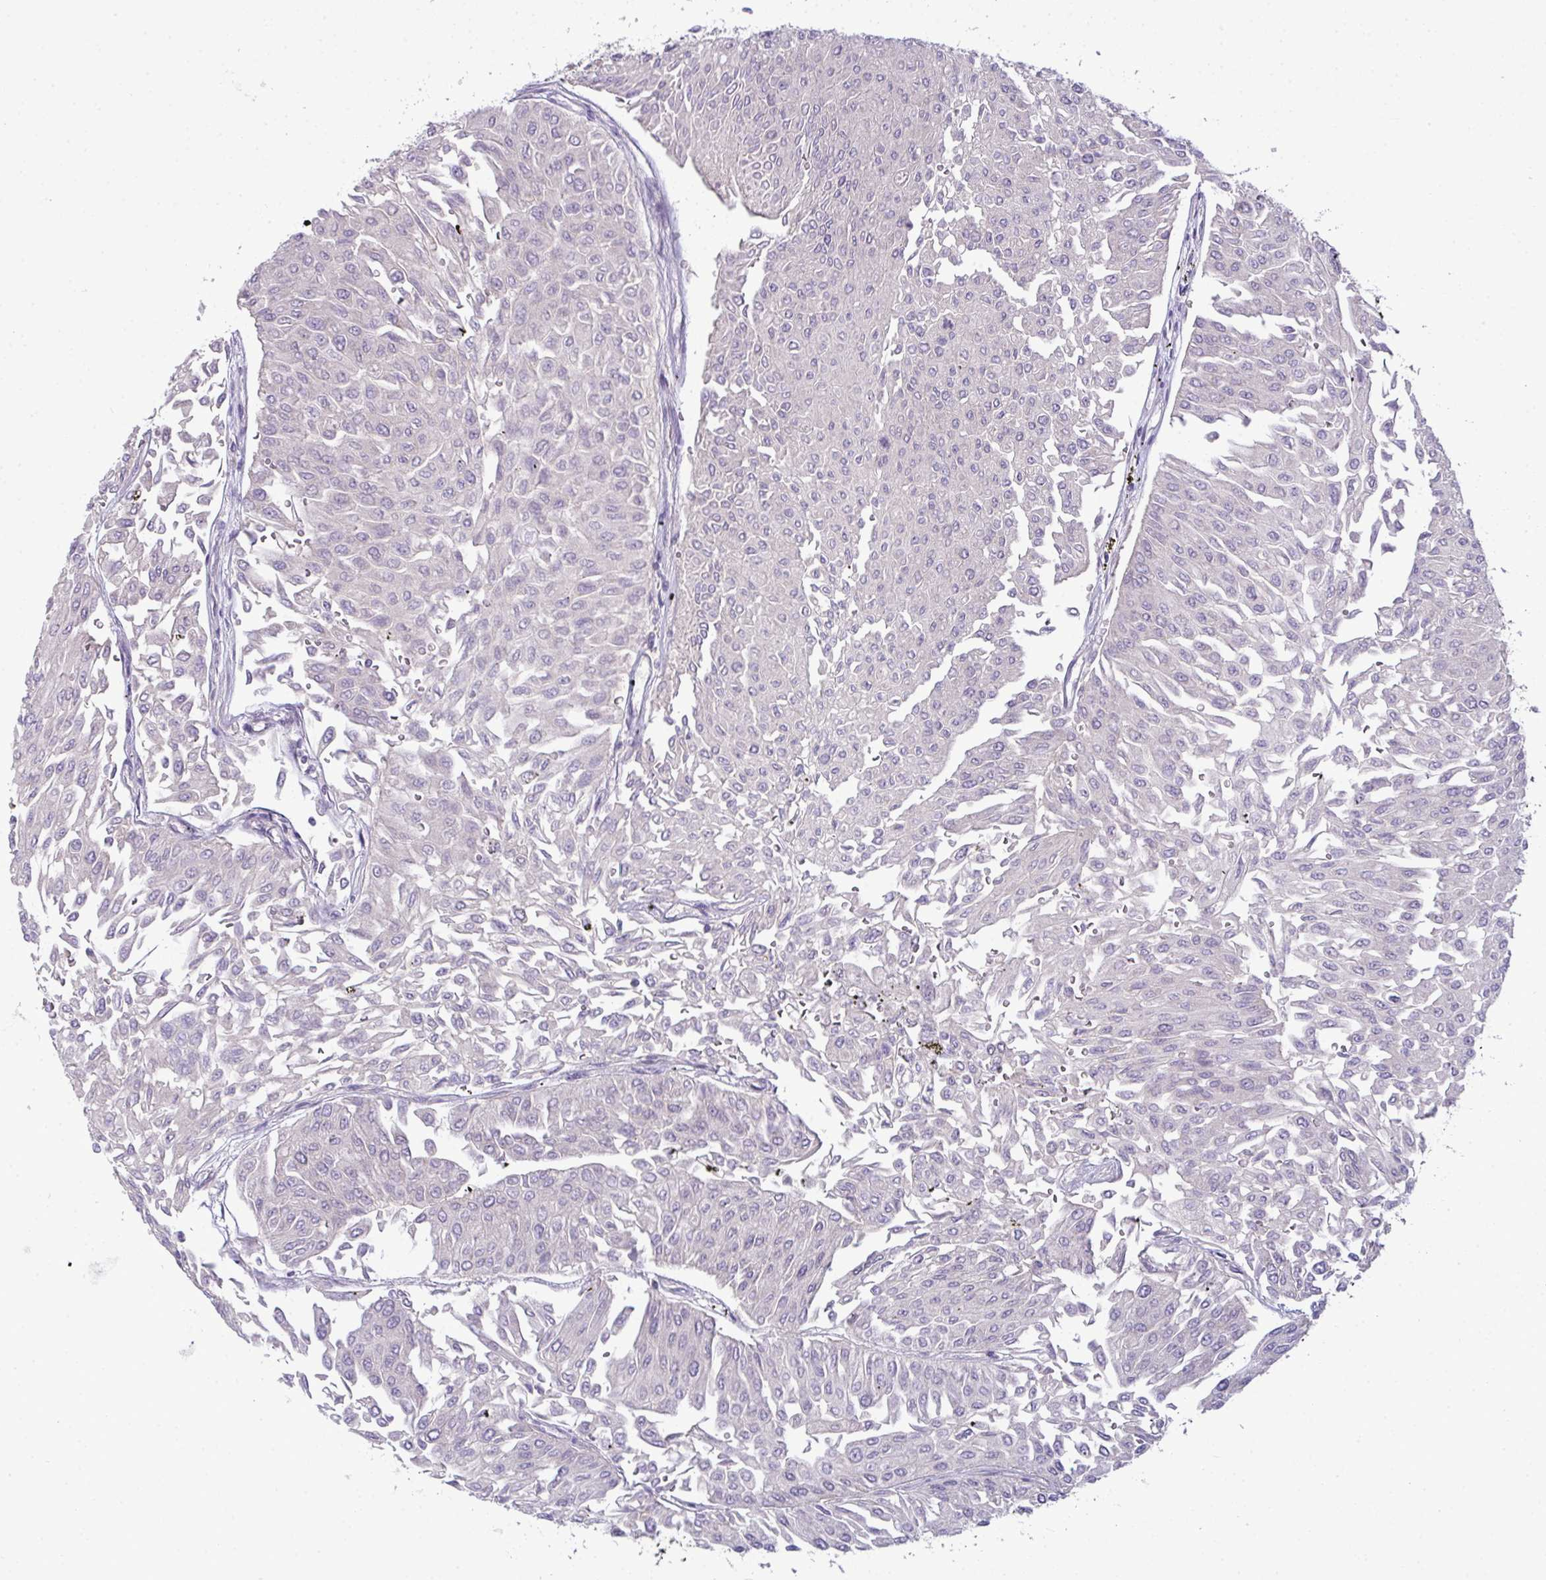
{"staining": {"intensity": "negative", "quantity": "none", "location": "none"}, "tissue": "urothelial cancer", "cell_type": "Tumor cells", "image_type": "cancer", "snomed": [{"axis": "morphology", "description": "Urothelial carcinoma, Low grade"}, {"axis": "topography", "description": "Urinary bladder"}], "caption": "Protein analysis of urothelial cancer demonstrates no significant positivity in tumor cells.", "gene": "NT5C1A", "patient": {"sex": "male", "age": 67}}